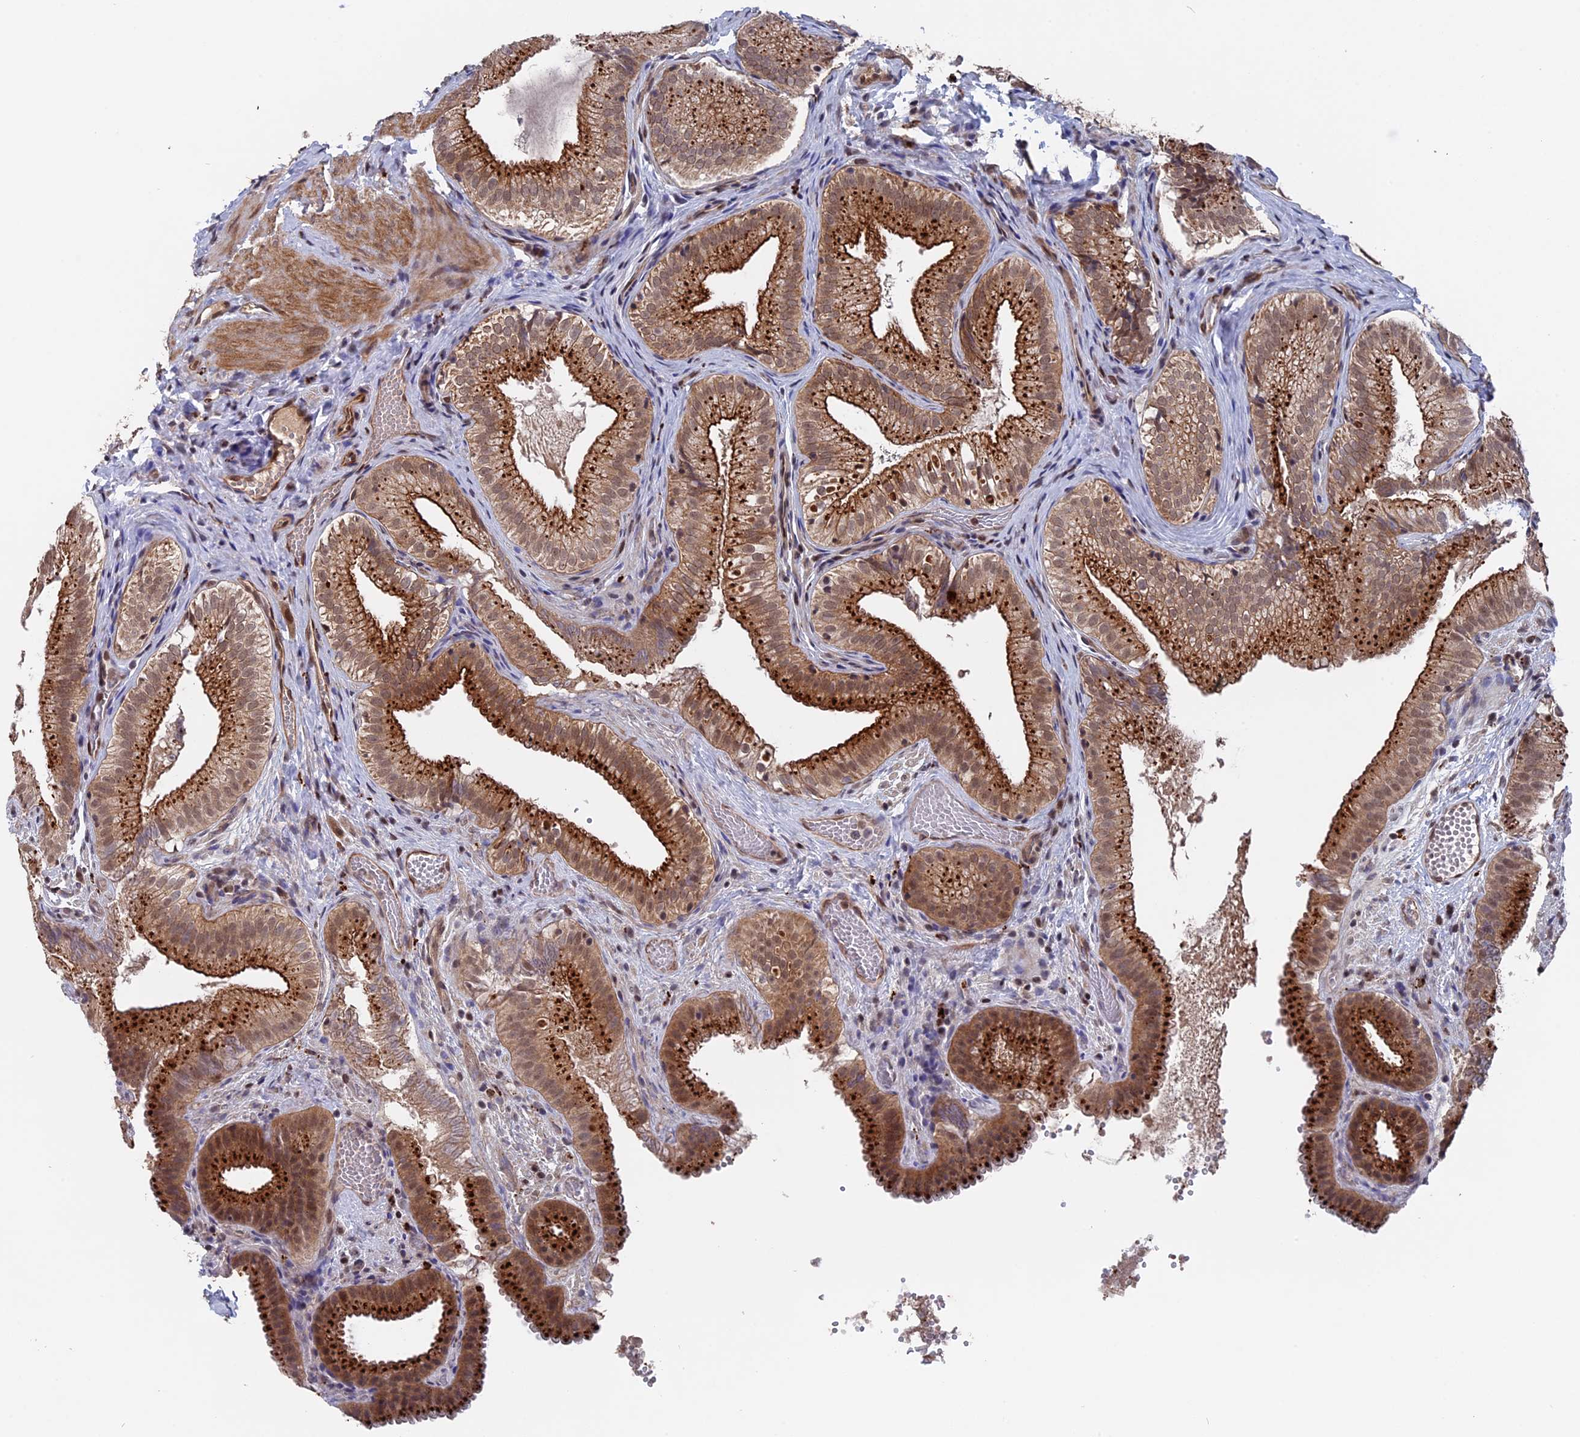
{"staining": {"intensity": "strong", "quantity": ">75%", "location": "cytoplasmic/membranous"}, "tissue": "gallbladder", "cell_type": "Glandular cells", "image_type": "normal", "snomed": [{"axis": "morphology", "description": "Normal tissue, NOS"}, {"axis": "topography", "description": "Gallbladder"}], "caption": "IHC histopathology image of benign gallbladder: gallbladder stained using immunohistochemistry (IHC) exhibits high levels of strong protein expression localized specifically in the cytoplasmic/membranous of glandular cells, appearing as a cytoplasmic/membranous brown color.", "gene": "NOSIP", "patient": {"sex": "female", "age": 30}}